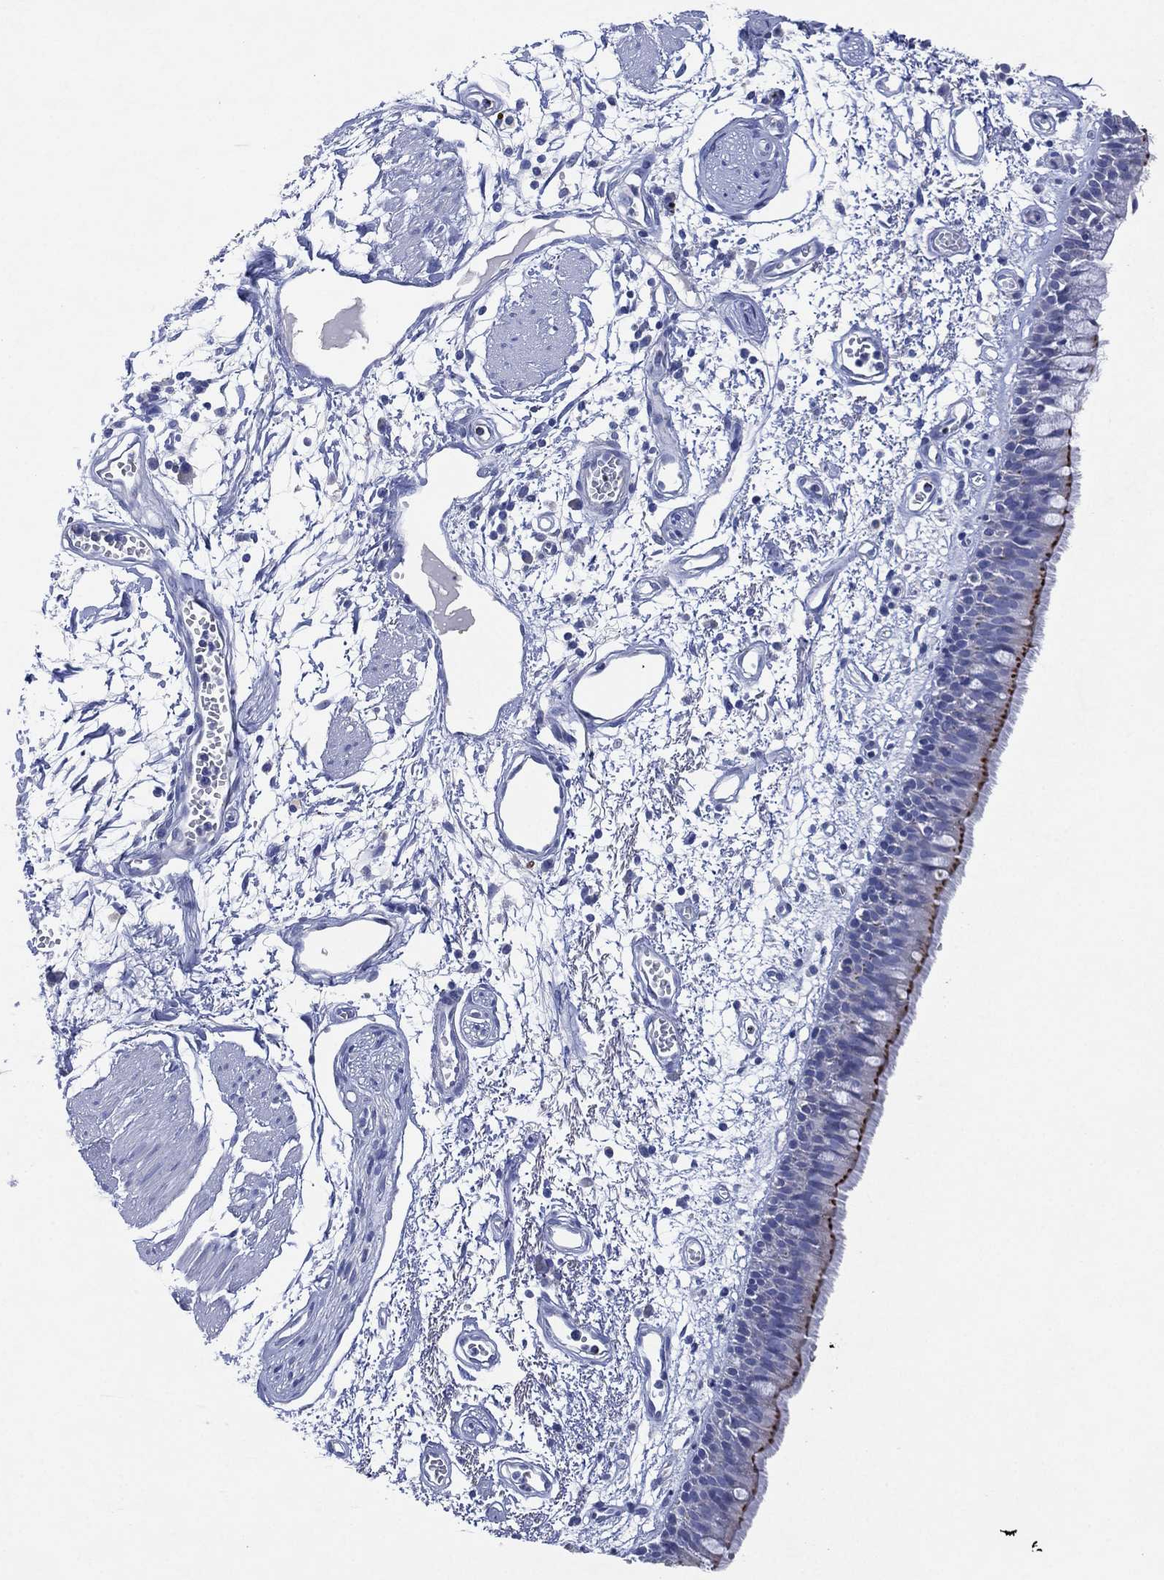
{"staining": {"intensity": "strong", "quantity": "<25%", "location": "cytoplasmic/membranous"}, "tissue": "bronchus", "cell_type": "Respiratory epithelial cells", "image_type": "normal", "snomed": [{"axis": "morphology", "description": "Normal tissue, NOS"}, {"axis": "morphology", "description": "Squamous cell carcinoma, NOS"}, {"axis": "topography", "description": "Cartilage tissue"}, {"axis": "topography", "description": "Bronchus"}, {"axis": "topography", "description": "Lung"}], "caption": "Immunohistochemistry (IHC) of benign human bronchus reveals medium levels of strong cytoplasmic/membranous positivity in approximately <25% of respiratory epithelial cells.", "gene": "CHRNA3", "patient": {"sex": "male", "age": 66}}